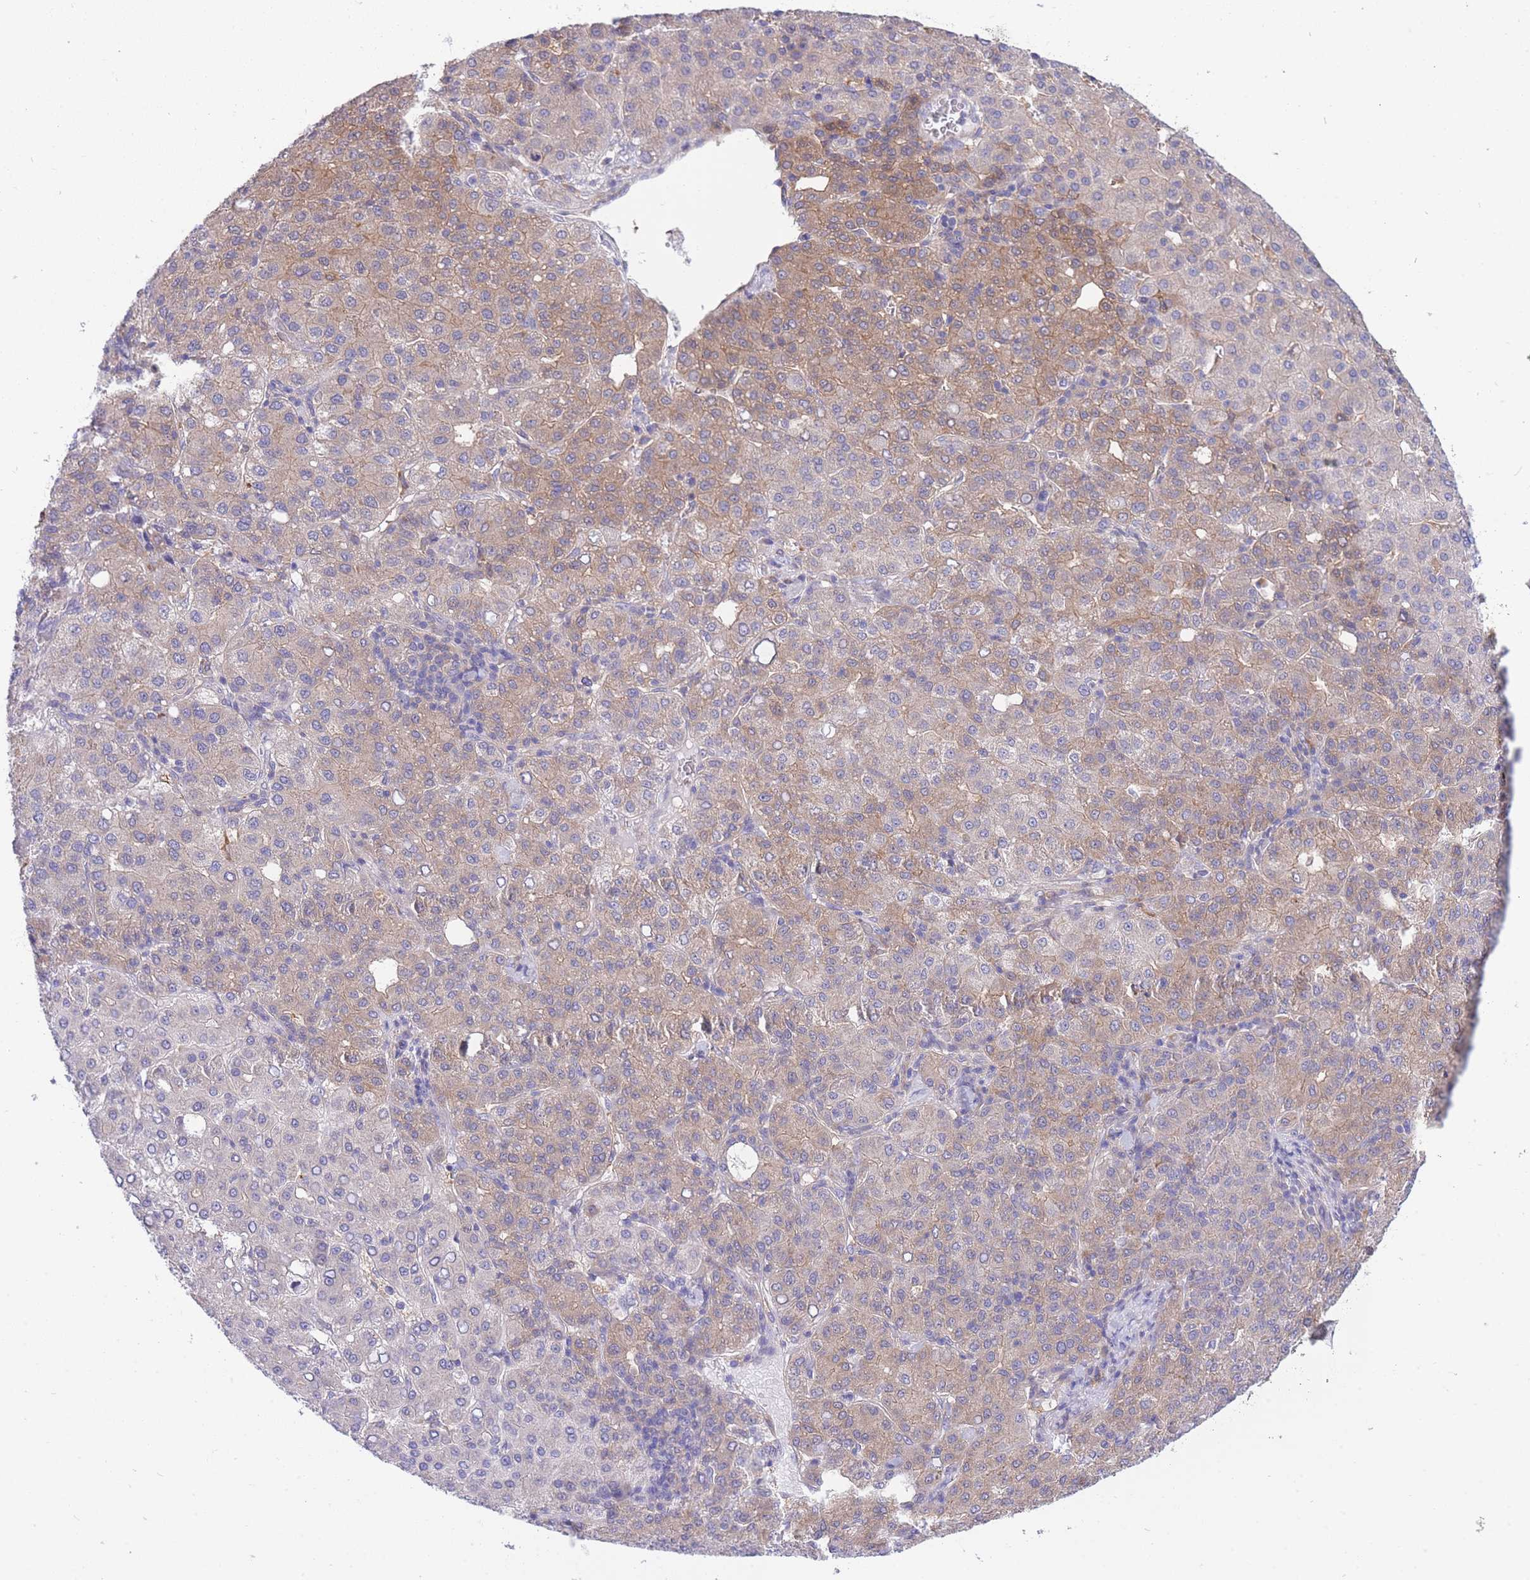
{"staining": {"intensity": "moderate", "quantity": "<25%", "location": "cytoplasmic/membranous"}, "tissue": "liver cancer", "cell_type": "Tumor cells", "image_type": "cancer", "snomed": [{"axis": "morphology", "description": "Carcinoma, Hepatocellular, NOS"}, {"axis": "topography", "description": "Liver"}], "caption": "Protein staining reveals moderate cytoplasmic/membranous positivity in approximately <25% of tumor cells in hepatocellular carcinoma (liver).", "gene": "NAMPT", "patient": {"sex": "male", "age": 65}}